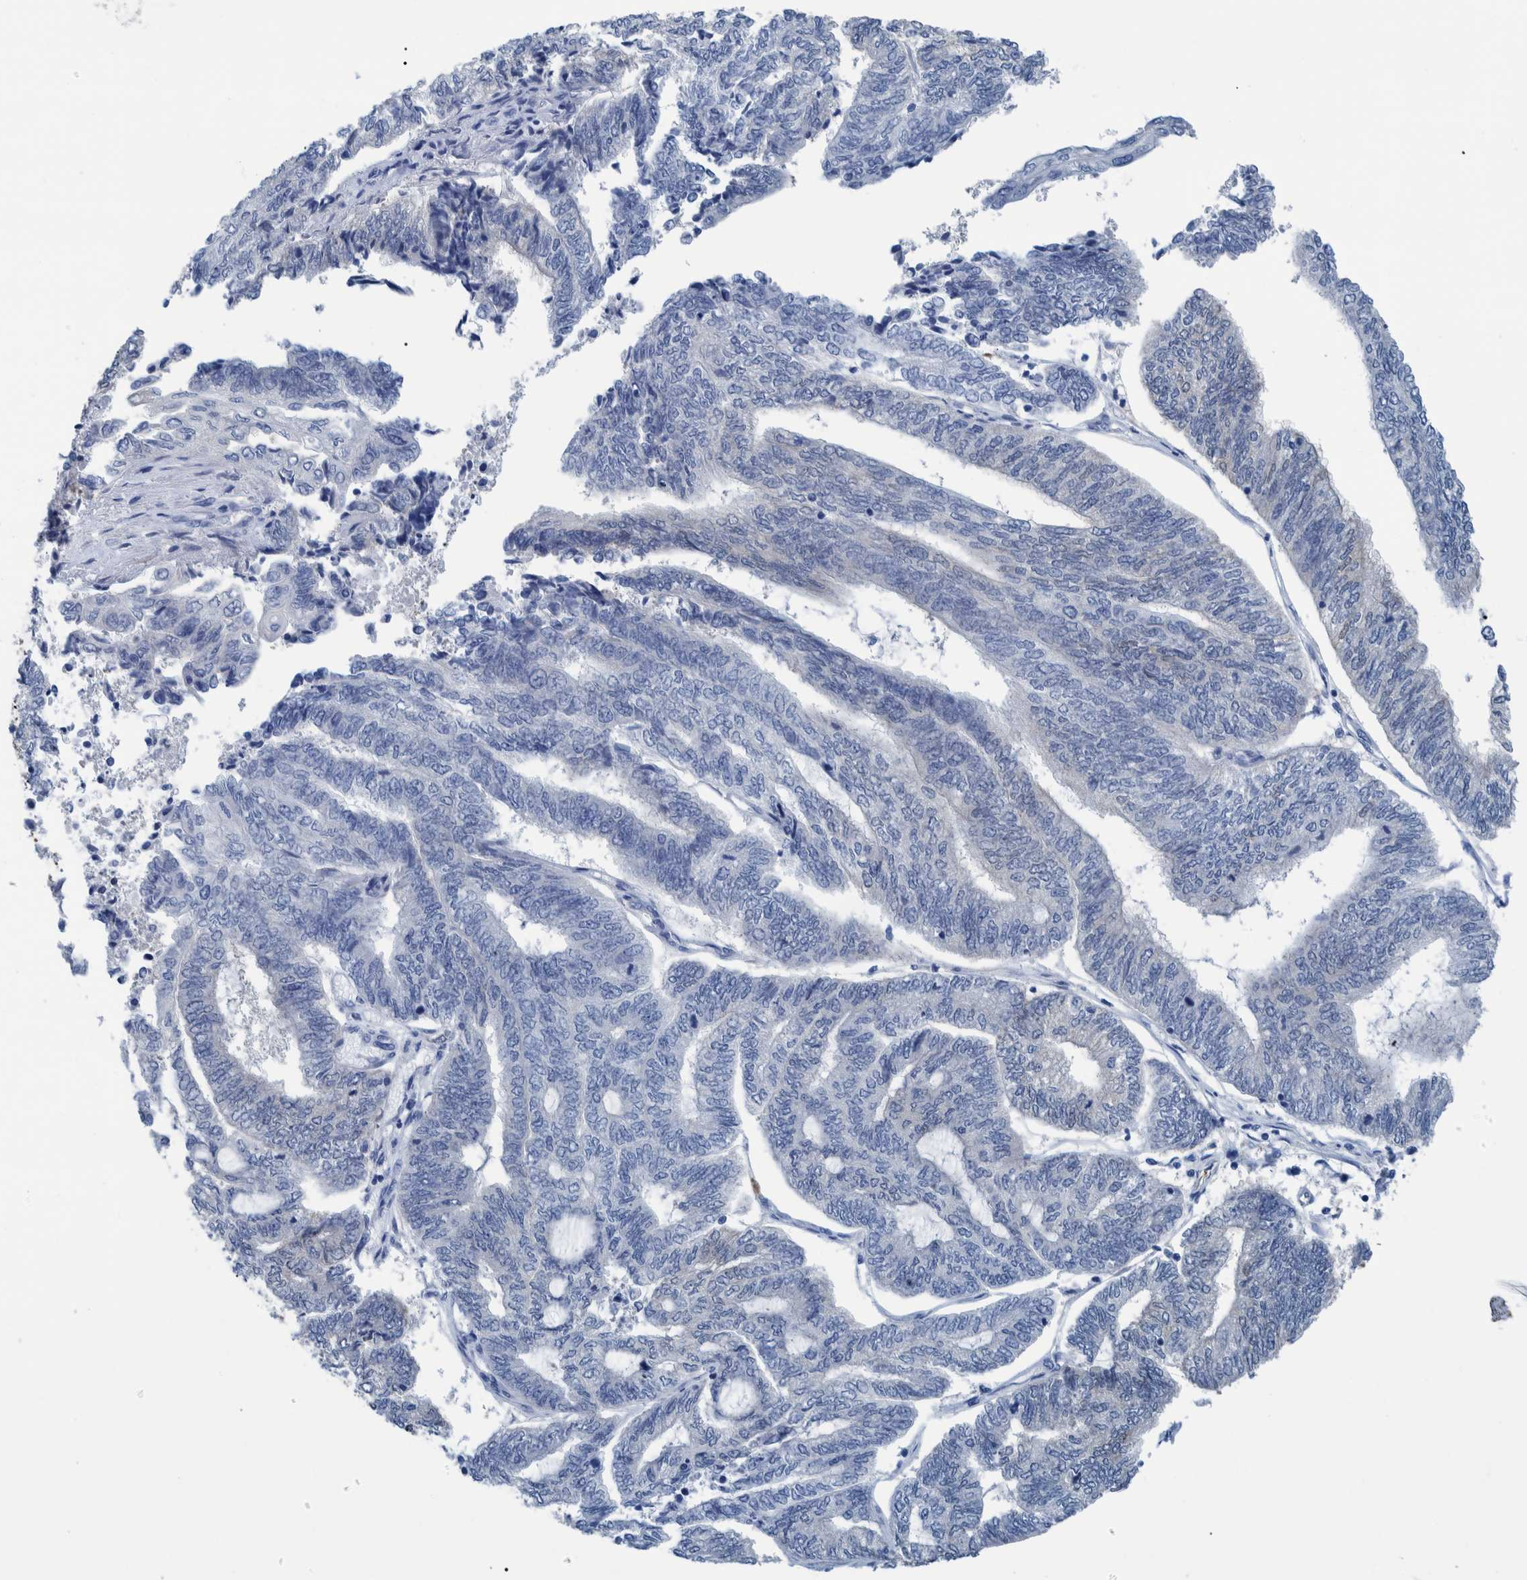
{"staining": {"intensity": "negative", "quantity": "none", "location": "none"}, "tissue": "endometrial cancer", "cell_type": "Tumor cells", "image_type": "cancer", "snomed": [{"axis": "morphology", "description": "Adenocarcinoma, NOS"}, {"axis": "topography", "description": "Uterus"}, {"axis": "topography", "description": "Endometrium"}], "caption": "Image shows no significant protein staining in tumor cells of adenocarcinoma (endometrial).", "gene": "IDO1", "patient": {"sex": "female", "age": 70}}